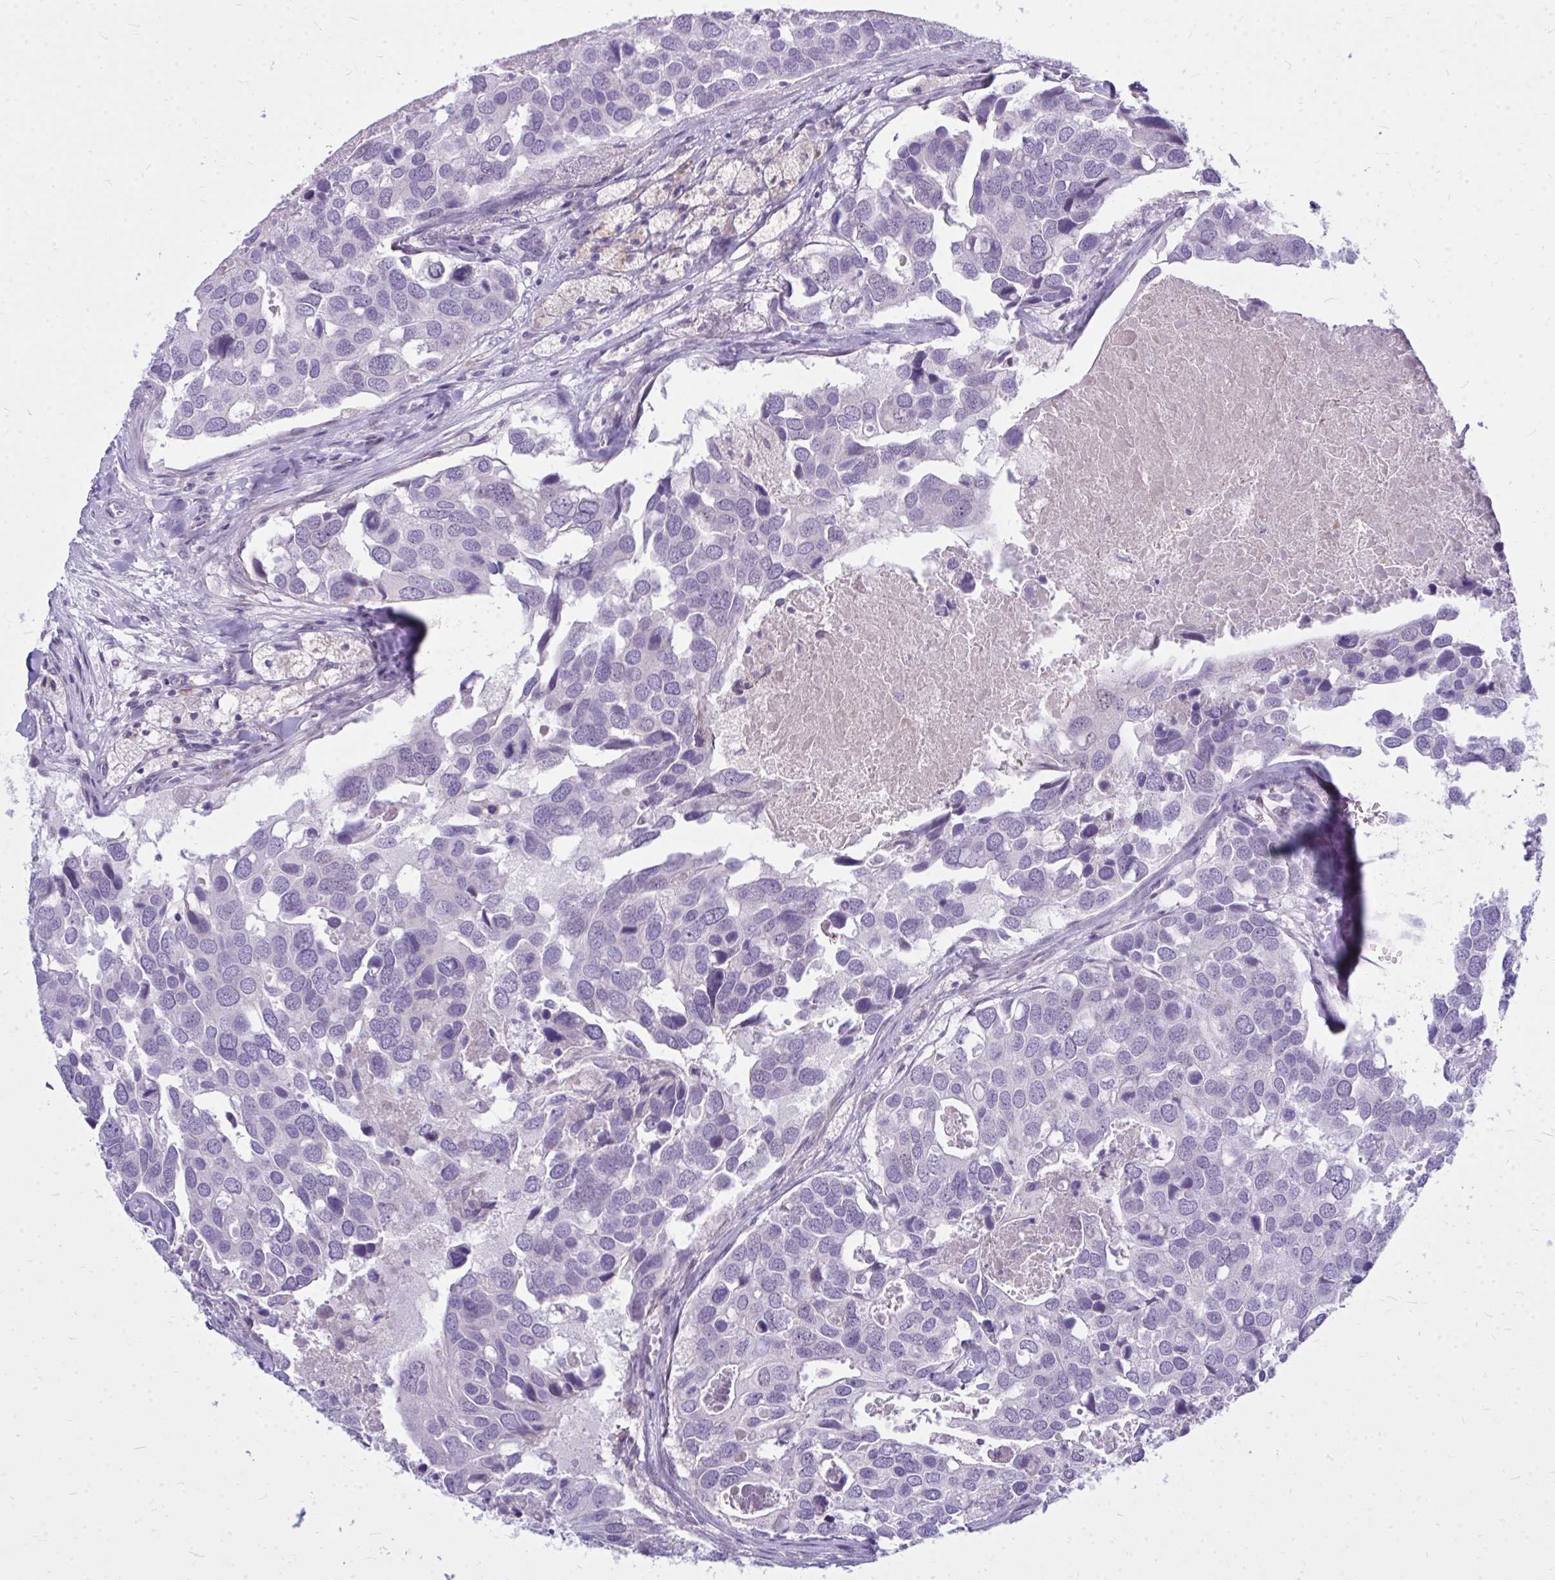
{"staining": {"intensity": "negative", "quantity": "none", "location": "none"}, "tissue": "breast cancer", "cell_type": "Tumor cells", "image_type": "cancer", "snomed": [{"axis": "morphology", "description": "Duct carcinoma"}, {"axis": "topography", "description": "Breast"}], "caption": "Tumor cells are negative for protein expression in human intraductal carcinoma (breast).", "gene": "ZSCAN25", "patient": {"sex": "female", "age": 83}}